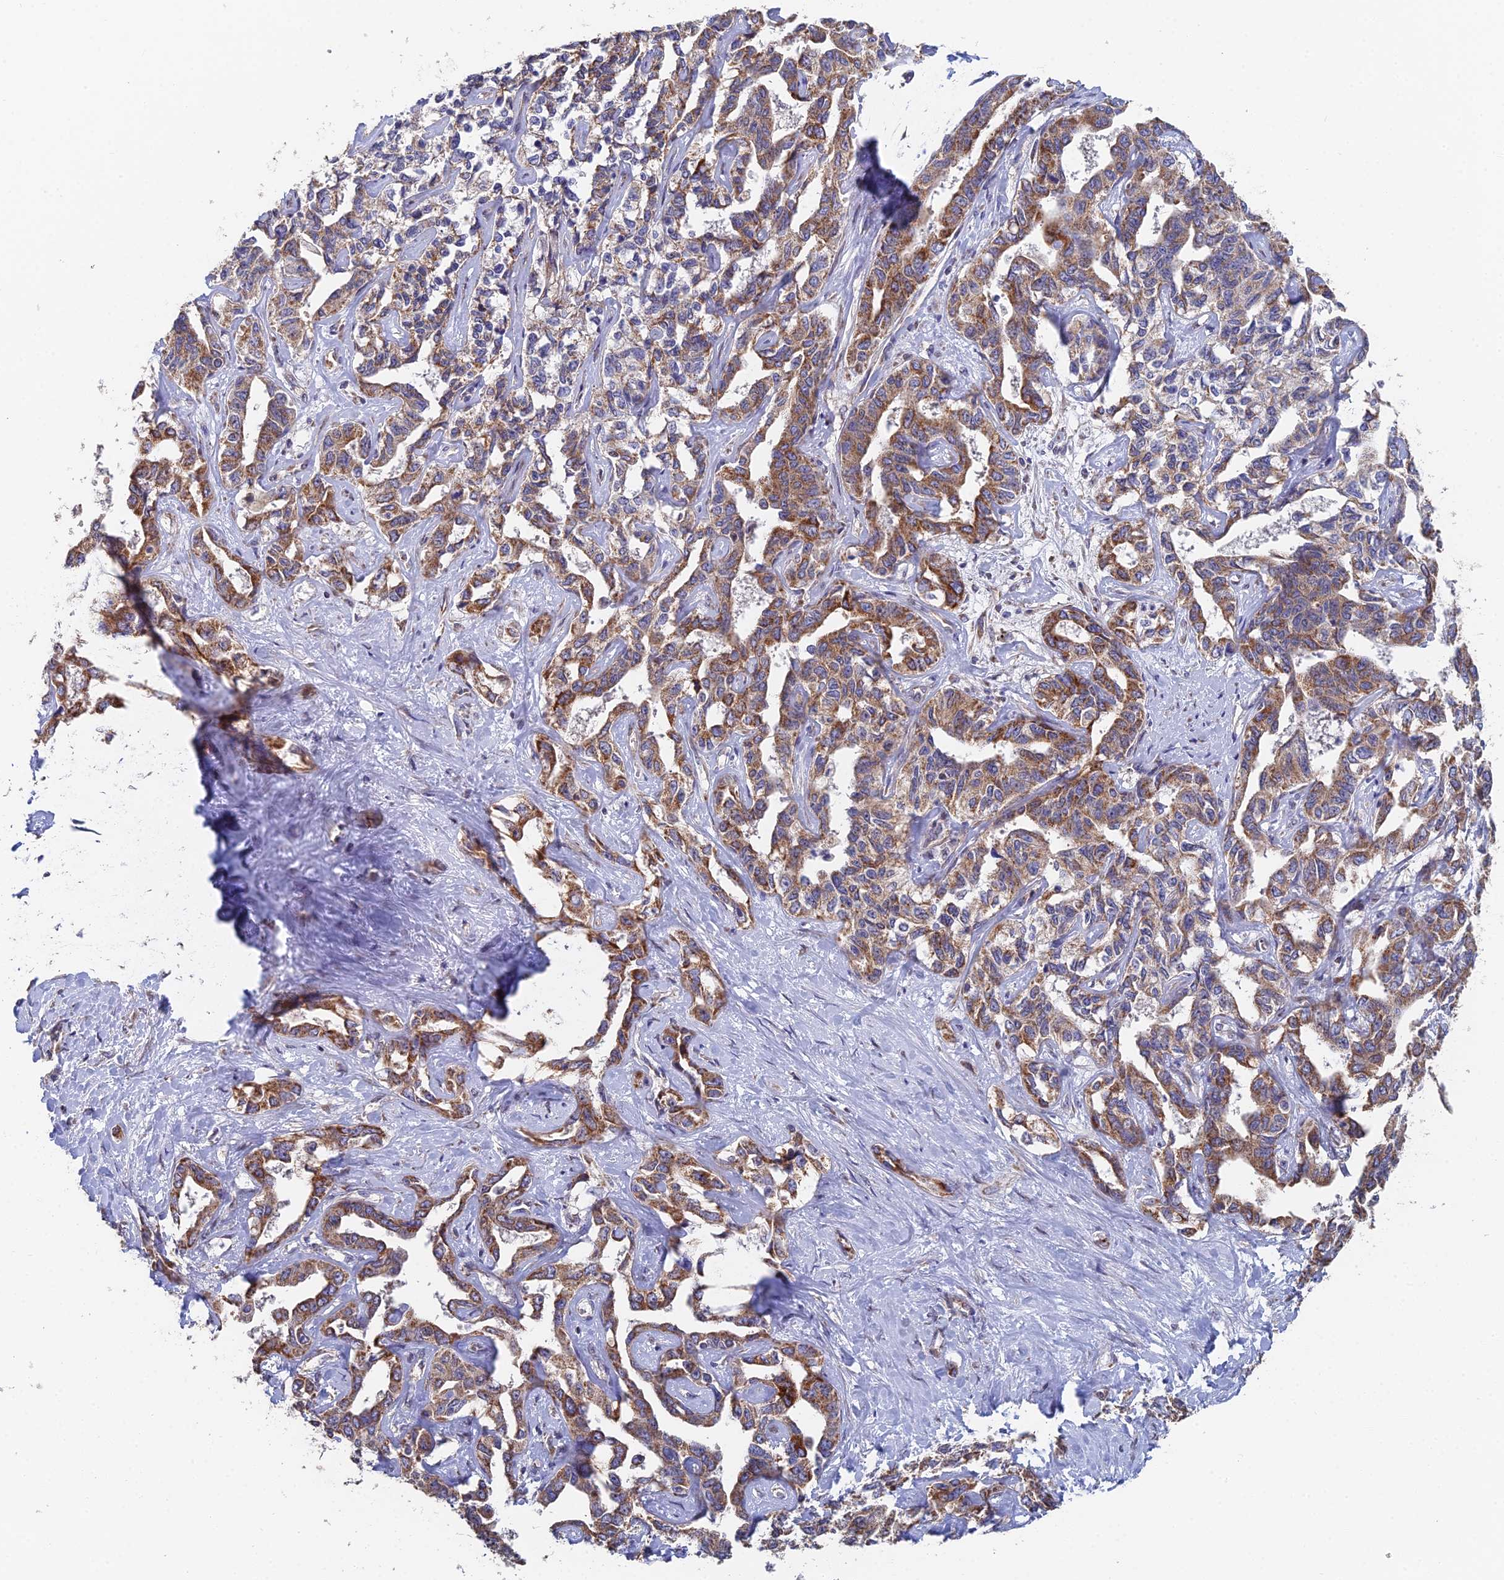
{"staining": {"intensity": "strong", "quantity": ">75%", "location": "cytoplasmic/membranous"}, "tissue": "liver cancer", "cell_type": "Tumor cells", "image_type": "cancer", "snomed": [{"axis": "morphology", "description": "Cholangiocarcinoma"}, {"axis": "topography", "description": "Liver"}], "caption": "DAB immunohistochemical staining of human liver cholangiocarcinoma demonstrates strong cytoplasmic/membranous protein staining in approximately >75% of tumor cells. (DAB (3,3'-diaminobenzidine) IHC with brightfield microscopy, high magnification).", "gene": "ECSIT", "patient": {"sex": "male", "age": 59}}